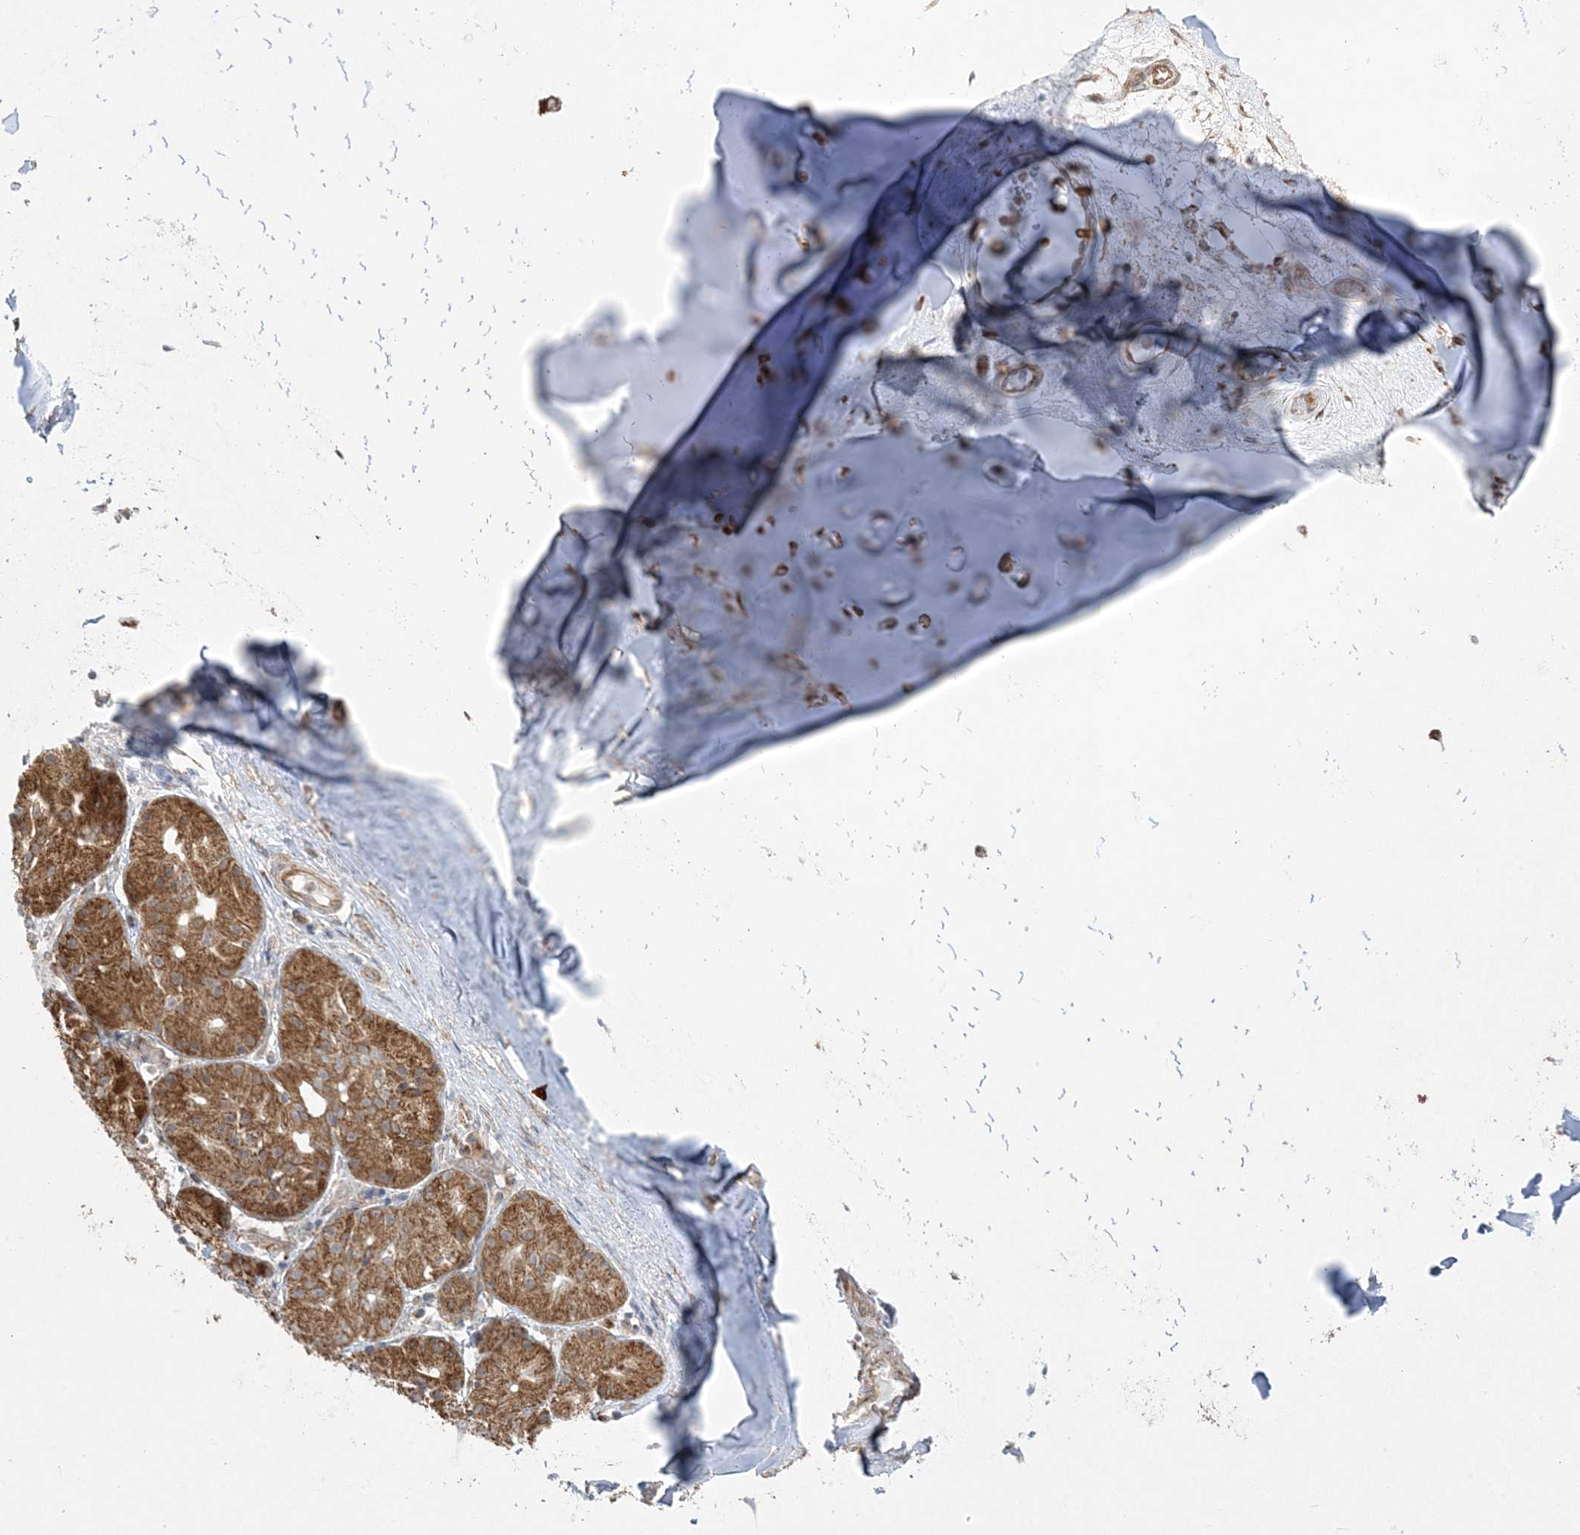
{"staining": {"intensity": "moderate", "quantity": ">75%", "location": "cytoplasmic/membranous"}, "tissue": "adipose tissue", "cell_type": "Adipocytes", "image_type": "normal", "snomed": [{"axis": "morphology", "description": "Normal tissue, NOS"}, {"axis": "morphology", "description": "Basal cell carcinoma"}, {"axis": "topography", "description": "Cartilage tissue"}, {"axis": "topography", "description": "Nasopharynx"}, {"axis": "topography", "description": "Oral tissue"}], "caption": "This image shows IHC staining of unremarkable adipose tissue, with medium moderate cytoplasmic/membranous staining in approximately >75% of adipocytes.", "gene": "ZC3H6", "patient": {"sex": "female", "age": 77}}